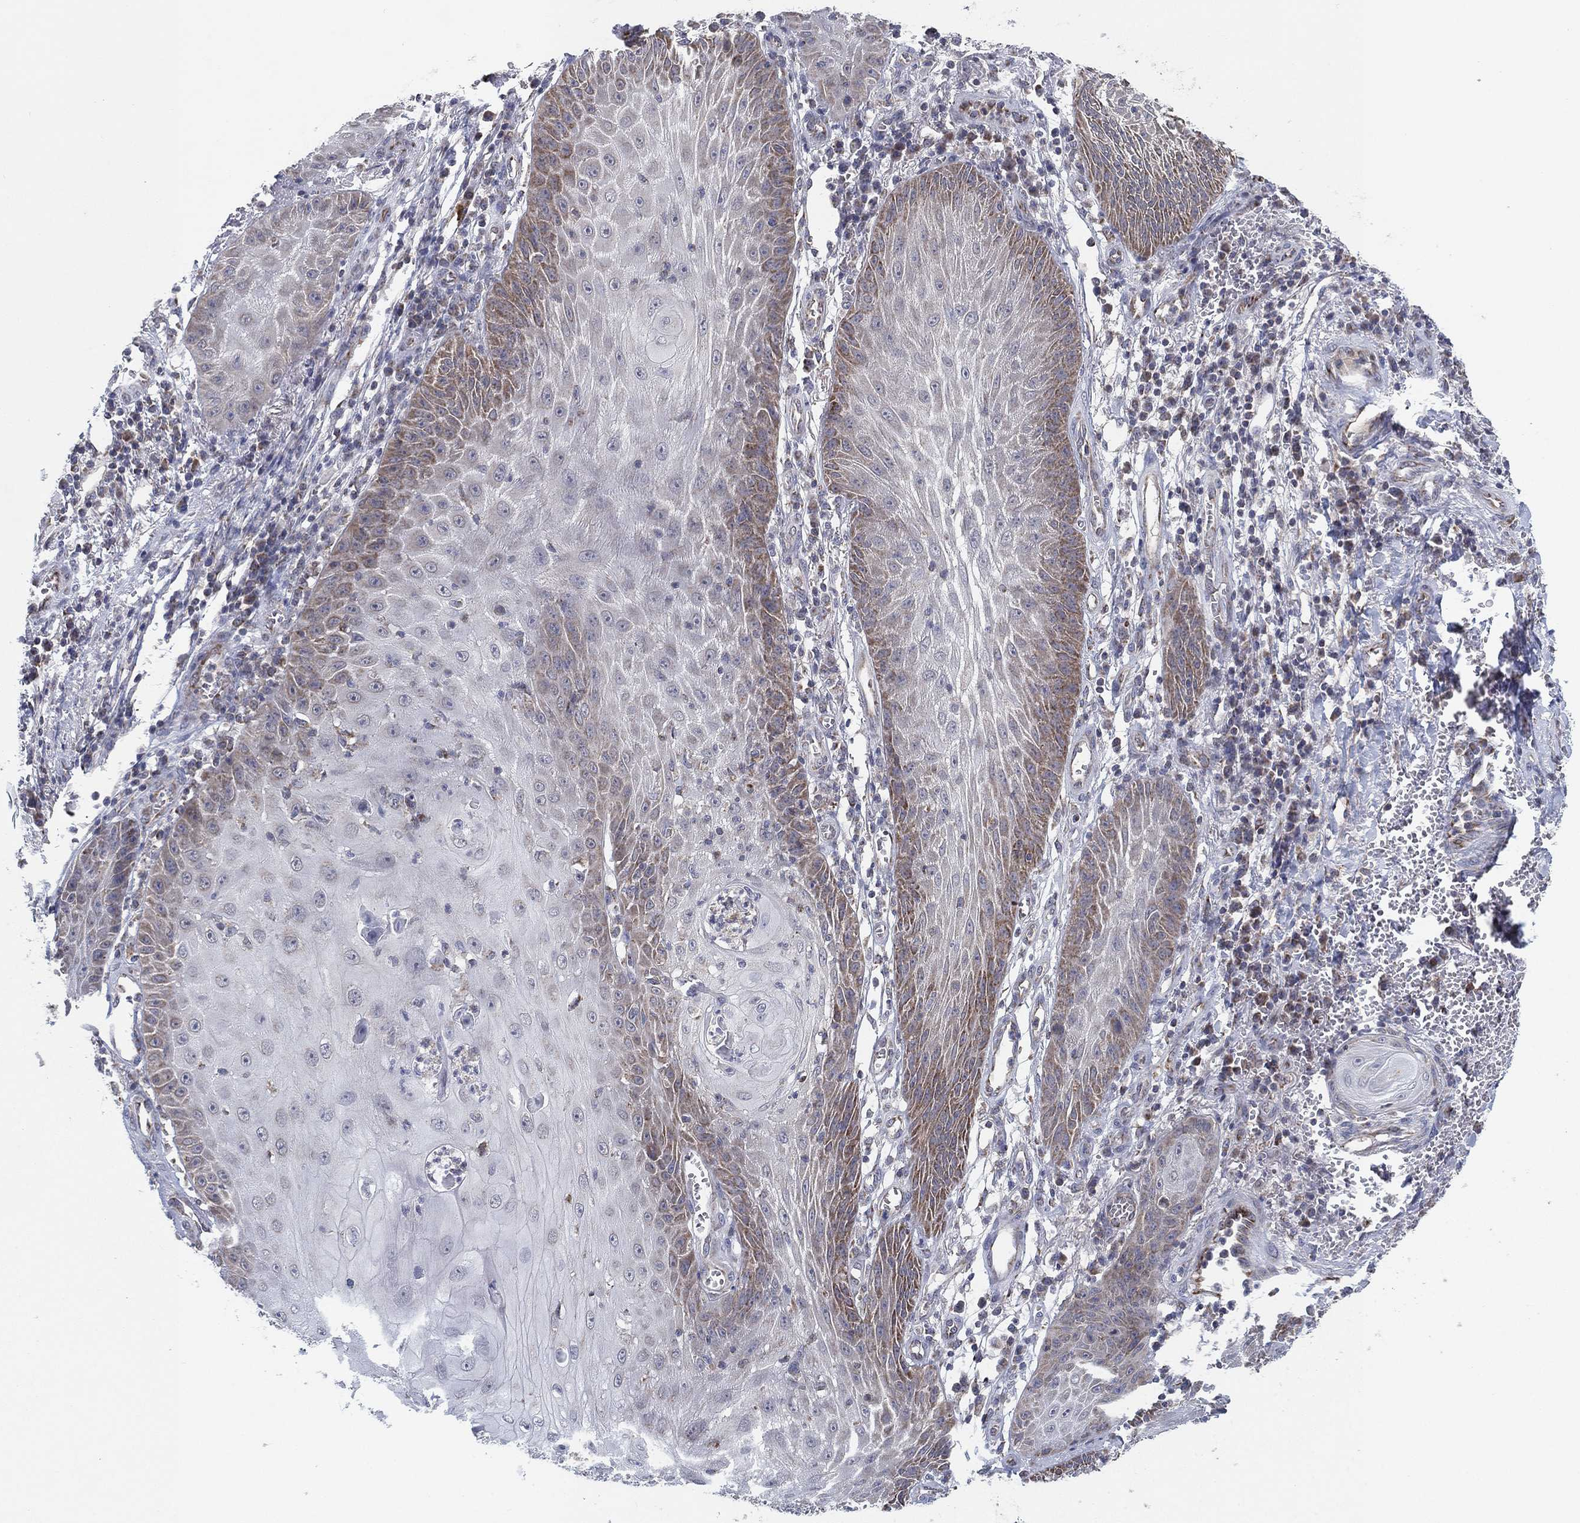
{"staining": {"intensity": "weak", "quantity": "<25%", "location": "cytoplasmic/membranous"}, "tissue": "skin cancer", "cell_type": "Tumor cells", "image_type": "cancer", "snomed": [{"axis": "morphology", "description": "Squamous cell carcinoma, NOS"}, {"axis": "topography", "description": "Skin"}], "caption": "Immunohistochemistry image of neoplastic tissue: skin squamous cell carcinoma stained with DAB (3,3'-diaminobenzidine) displays no significant protein expression in tumor cells. (Immunohistochemistry, brightfield microscopy, high magnification).", "gene": "PSMG4", "patient": {"sex": "male", "age": 70}}